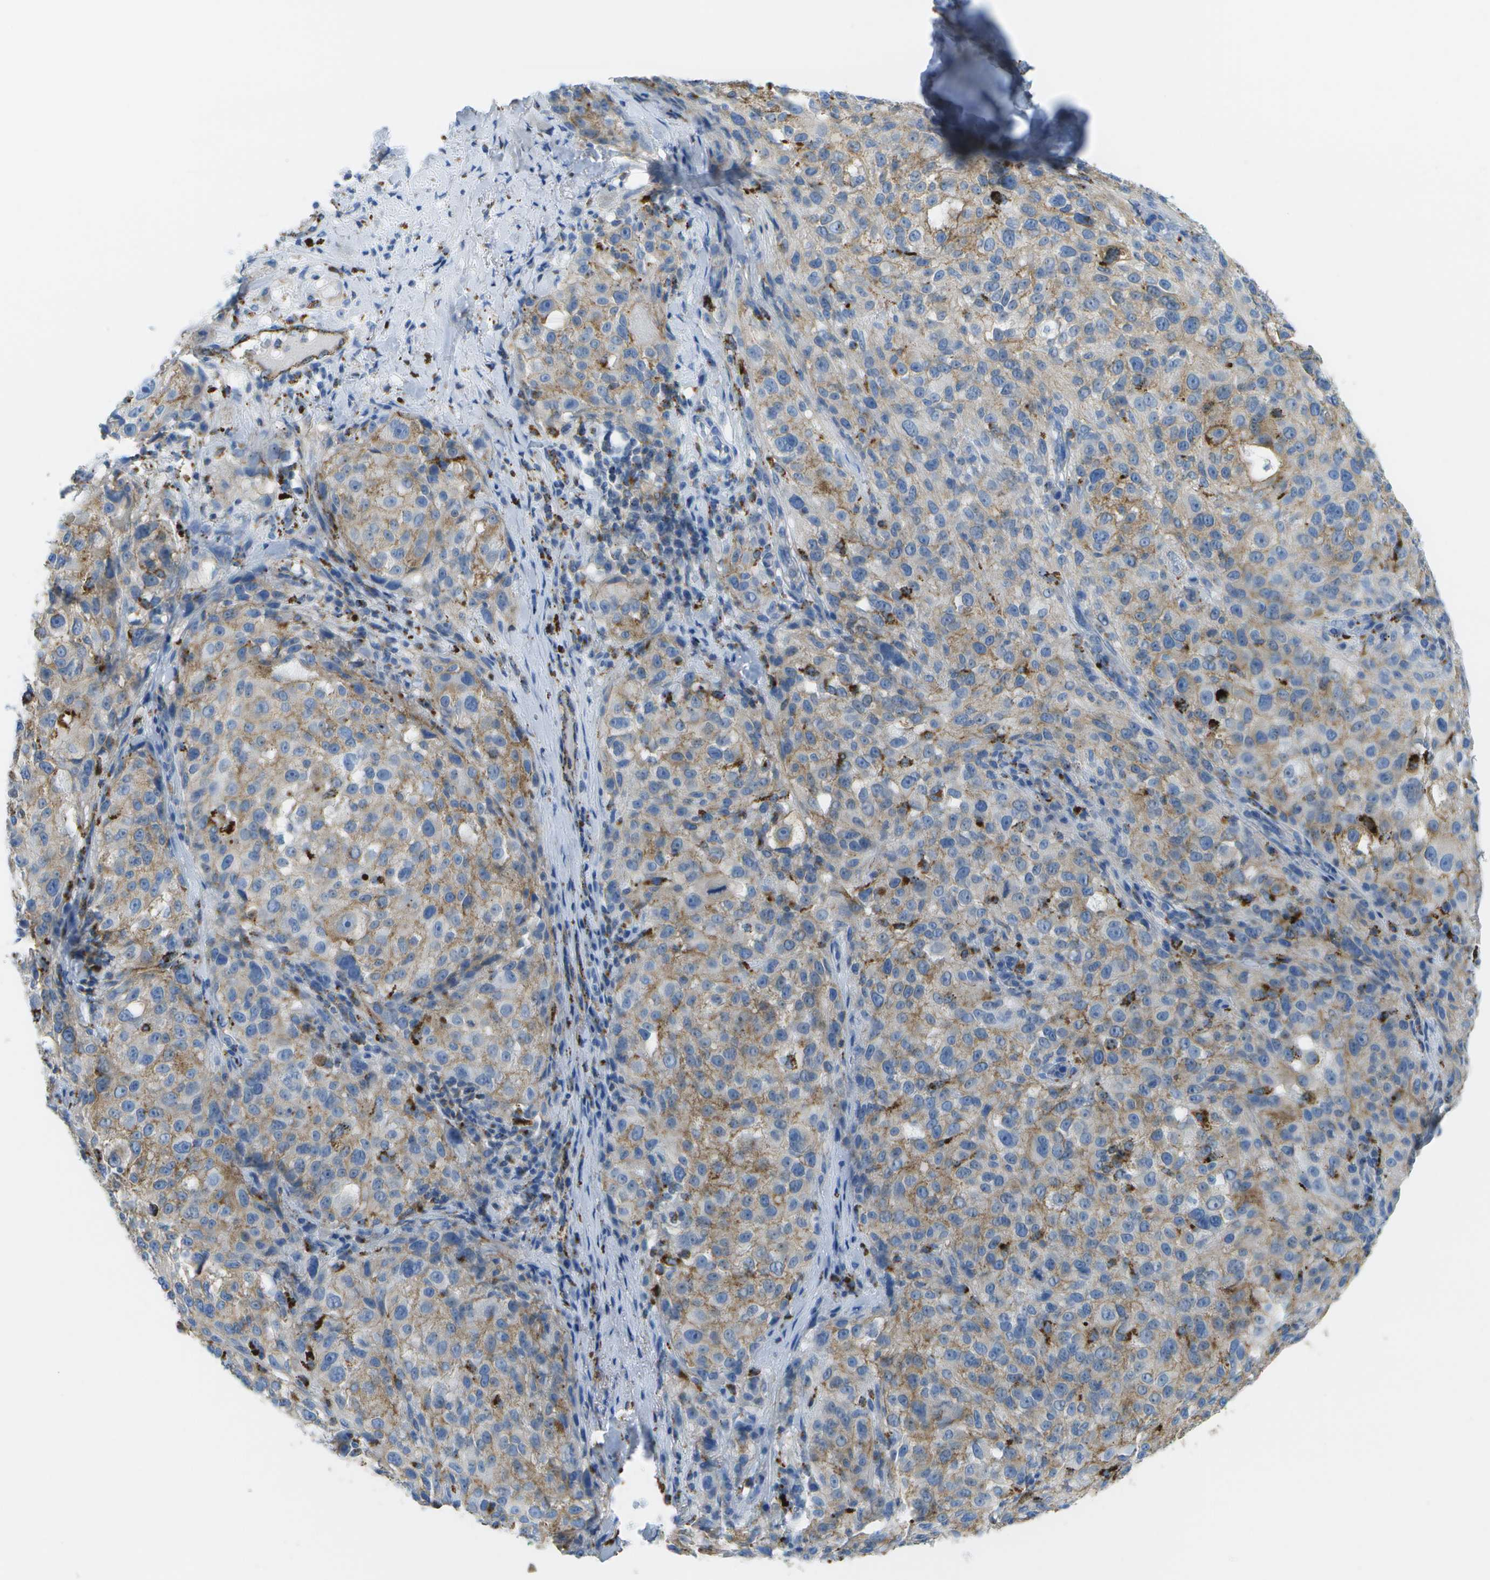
{"staining": {"intensity": "weak", "quantity": ">75%", "location": "cytoplasmic/membranous"}, "tissue": "melanoma", "cell_type": "Tumor cells", "image_type": "cancer", "snomed": [{"axis": "morphology", "description": "Necrosis, NOS"}, {"axis": "morphology", "description": "Malignant melanoma, NOS"}, {"axis": "topography", "description": "Skin"}], "caption": "Immunohistochemical staining of human melanoma demonstrates low levels of weak cytoplasmic/membranous protein staining in about >75% of tumor cells. (Stains: DAB (3,3'-diaminobenzidine) in brown, nuclei in blue, Microscopy: brightfield microscopy at high magnification).", "gene": "PRCP", "patient": {"sex": "female", "age": 87}}